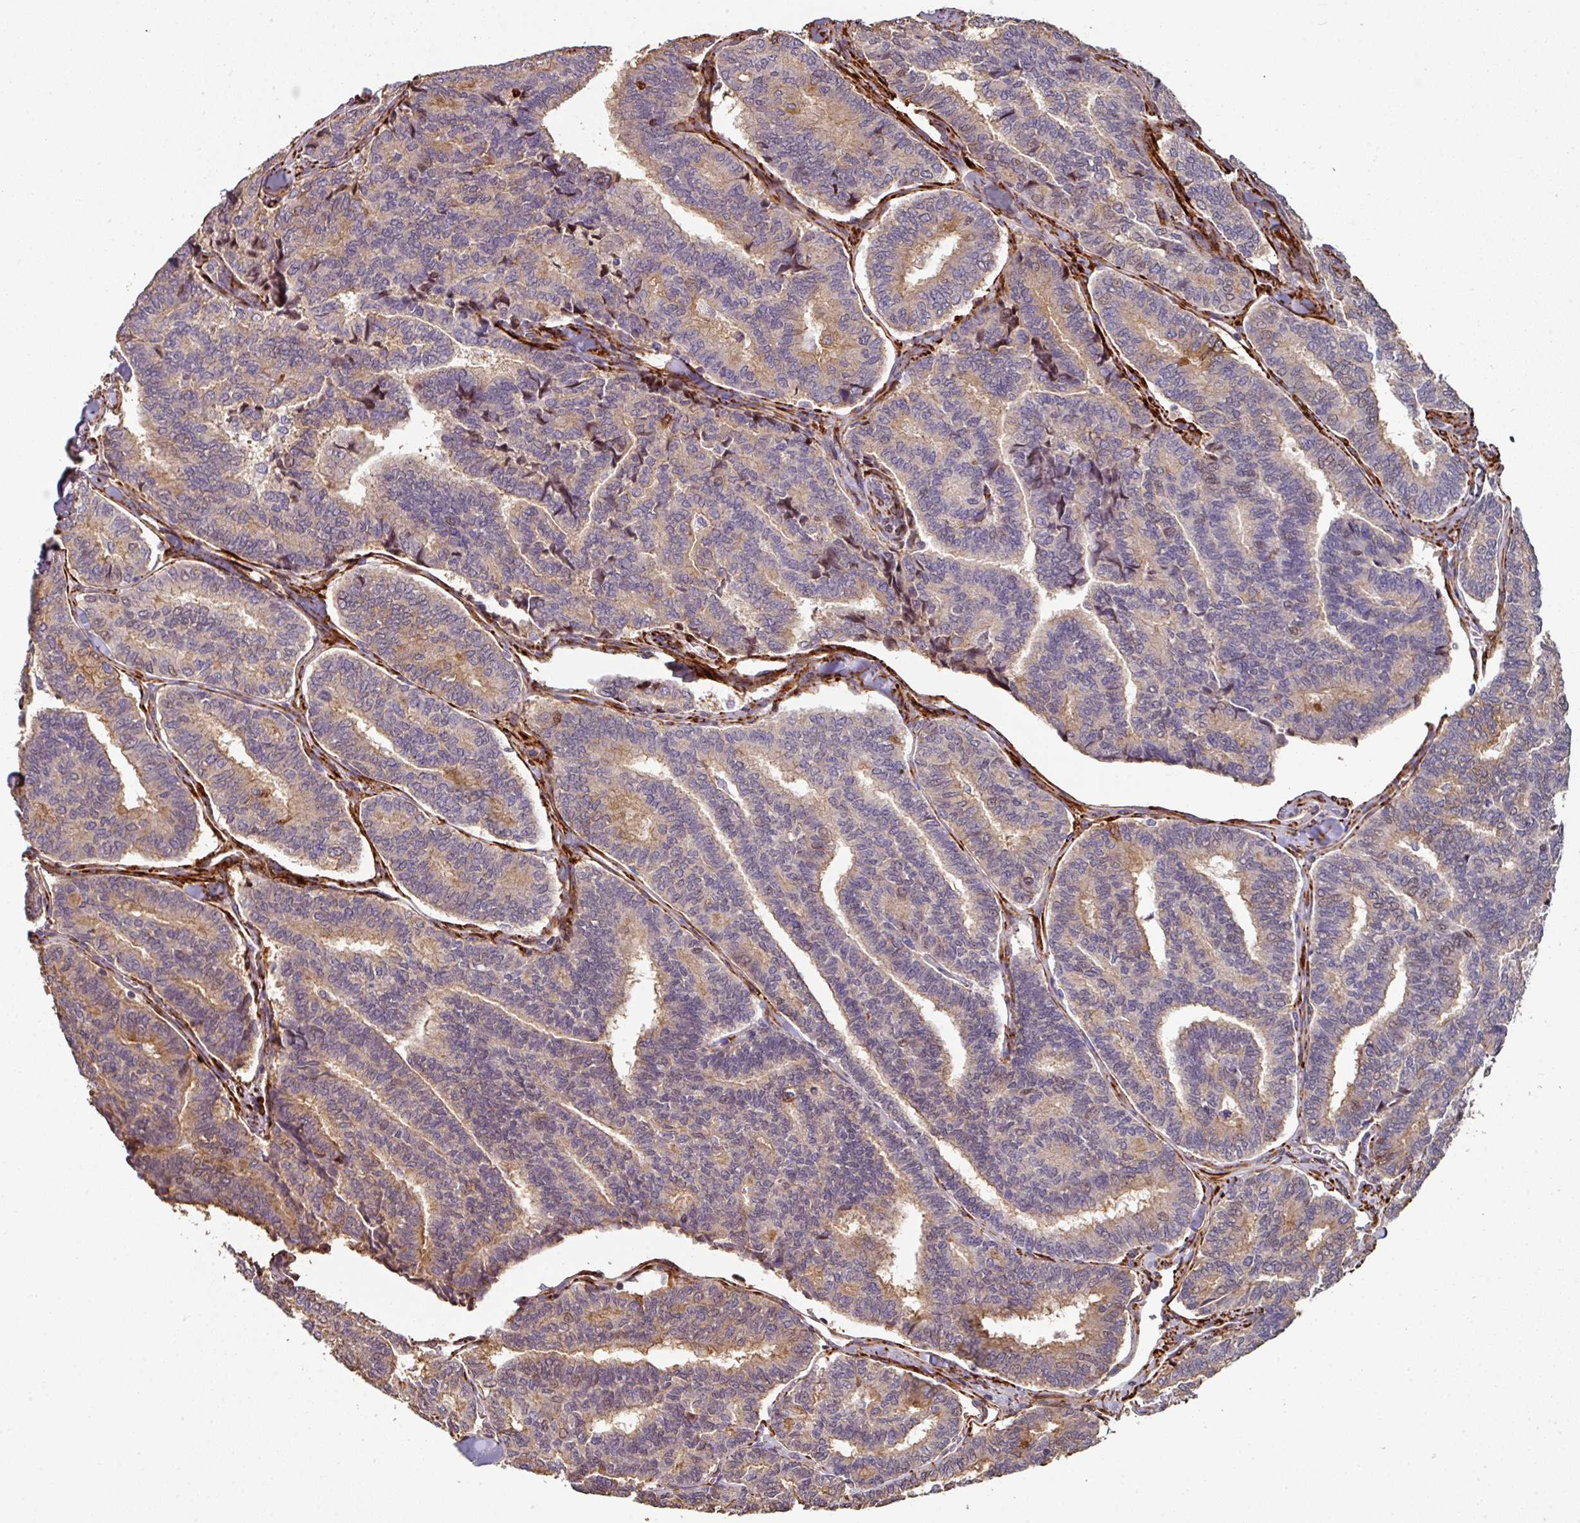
{"staining": {"intensity": "moderate", "quantity": "25%-75%", "location": "cytoplasmic/membranous"}, "tissue": "thyroid cancer", "cell_type": "Tumor cells", "image_type": "cancer", "snomed": [{"axis": "morphology", "description": "Papillary adenocarcinoma, NOS"}, {"axis": "topography", "description": "Thyroid gland"}], "caption": "Immunohistochemical staining of thyroid cancer displays medium levels of moderate cytoplasmic/membranous staining in approximately 25%-75% of tumor cells. (DAB (3,3'-diaminobenzidine) IHC with brightfield microscopy, high magnification).", "gene": "BEND5", "patient": {"sex": "female", "age": 35}}